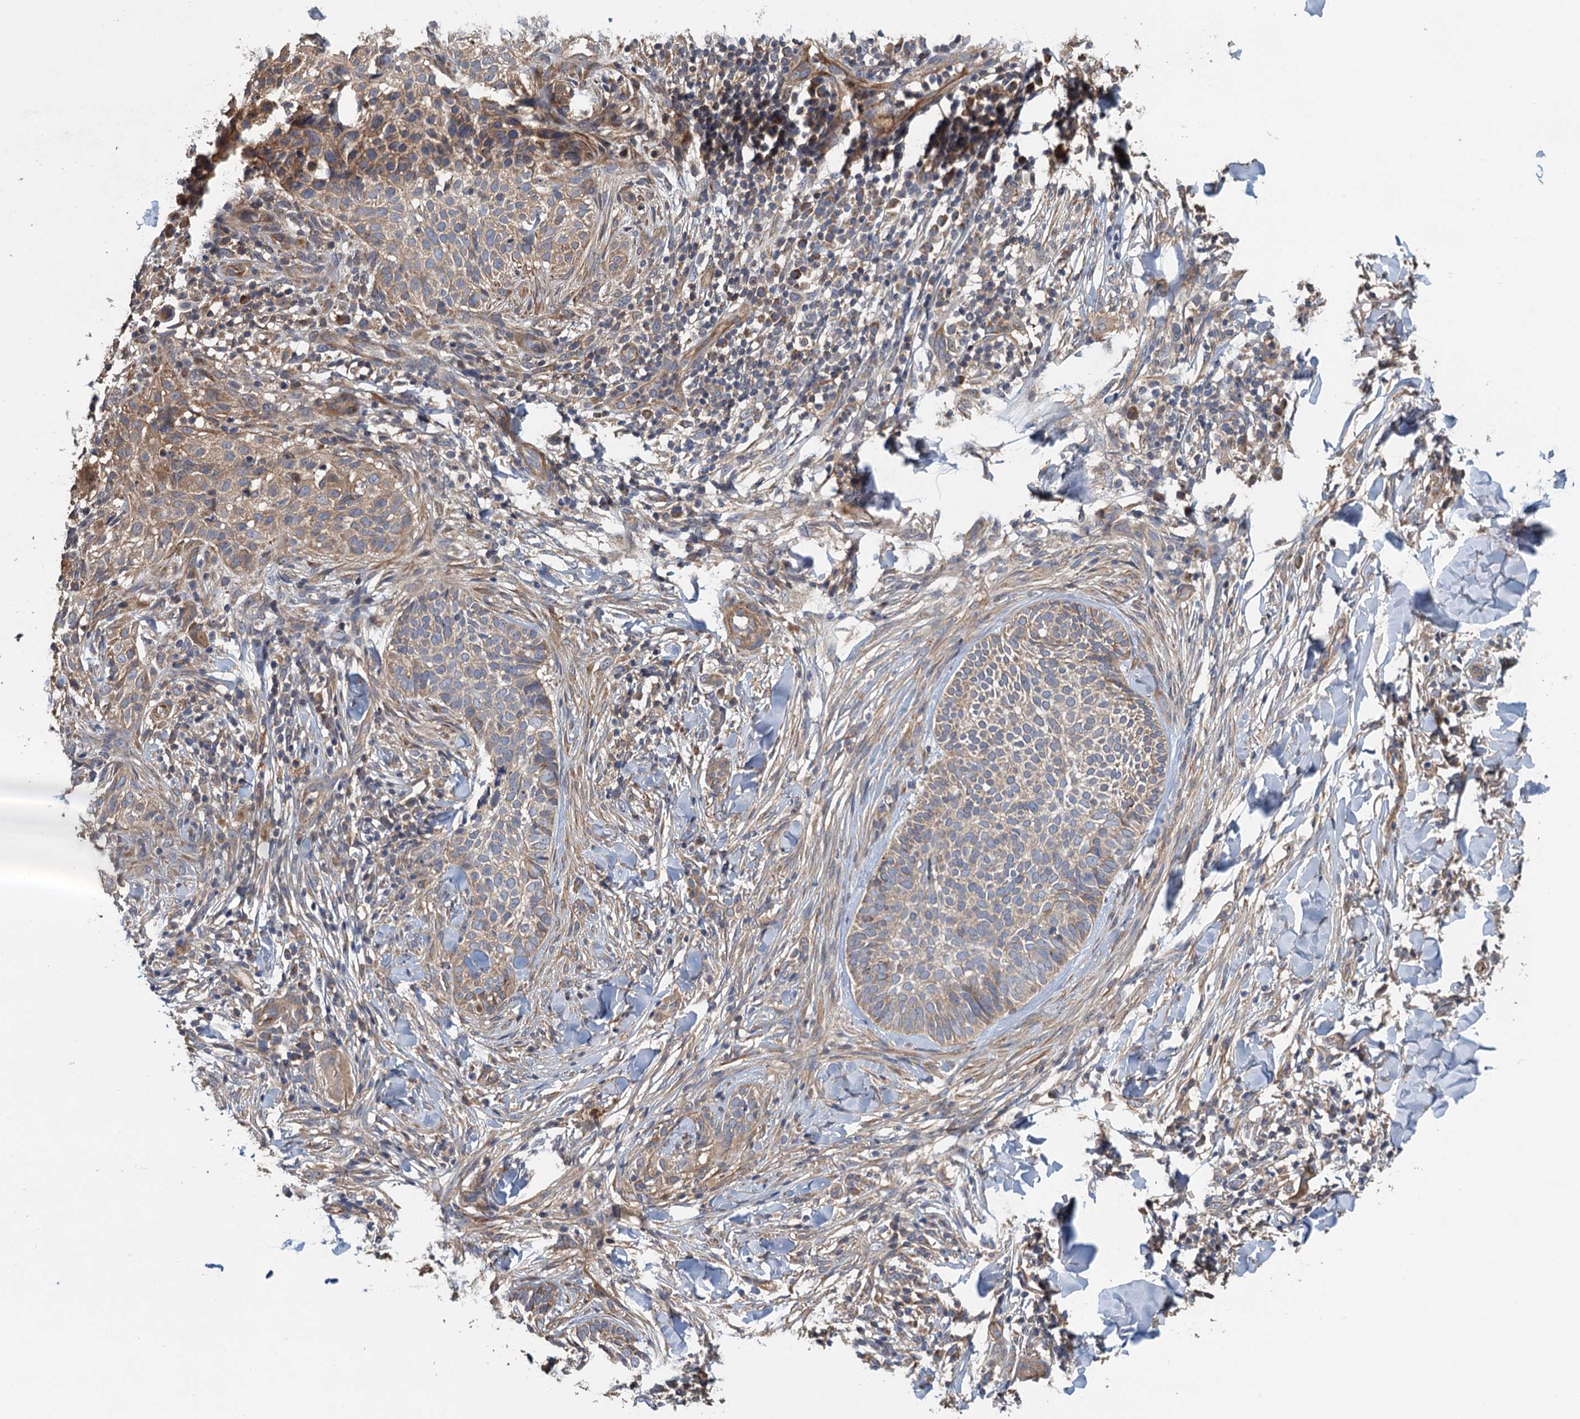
{"staining": {"intensity": "moderate", "quantity": "<25%", "location": "cytoplasmic/membranous"}, "tissue": "skin cancer", "cell_type": "Tumor cells", "image_type": "cancer", "snomed": [{"axis": "morphology", "description": "Normal tissue, NOS"}, {"axis": "morphology", "description": "Basal cell carcinoma"}, {"axis": "topography", "description": "Skin"}], "caption": "Immunohistochemical staining of human skin cancer exhibits low levels of moderate cytoplasmic/membranous expression in approximately <25% of tumor cells.", "gene": "MEAK7", "patient": {"sex": "male", "age": 67}}